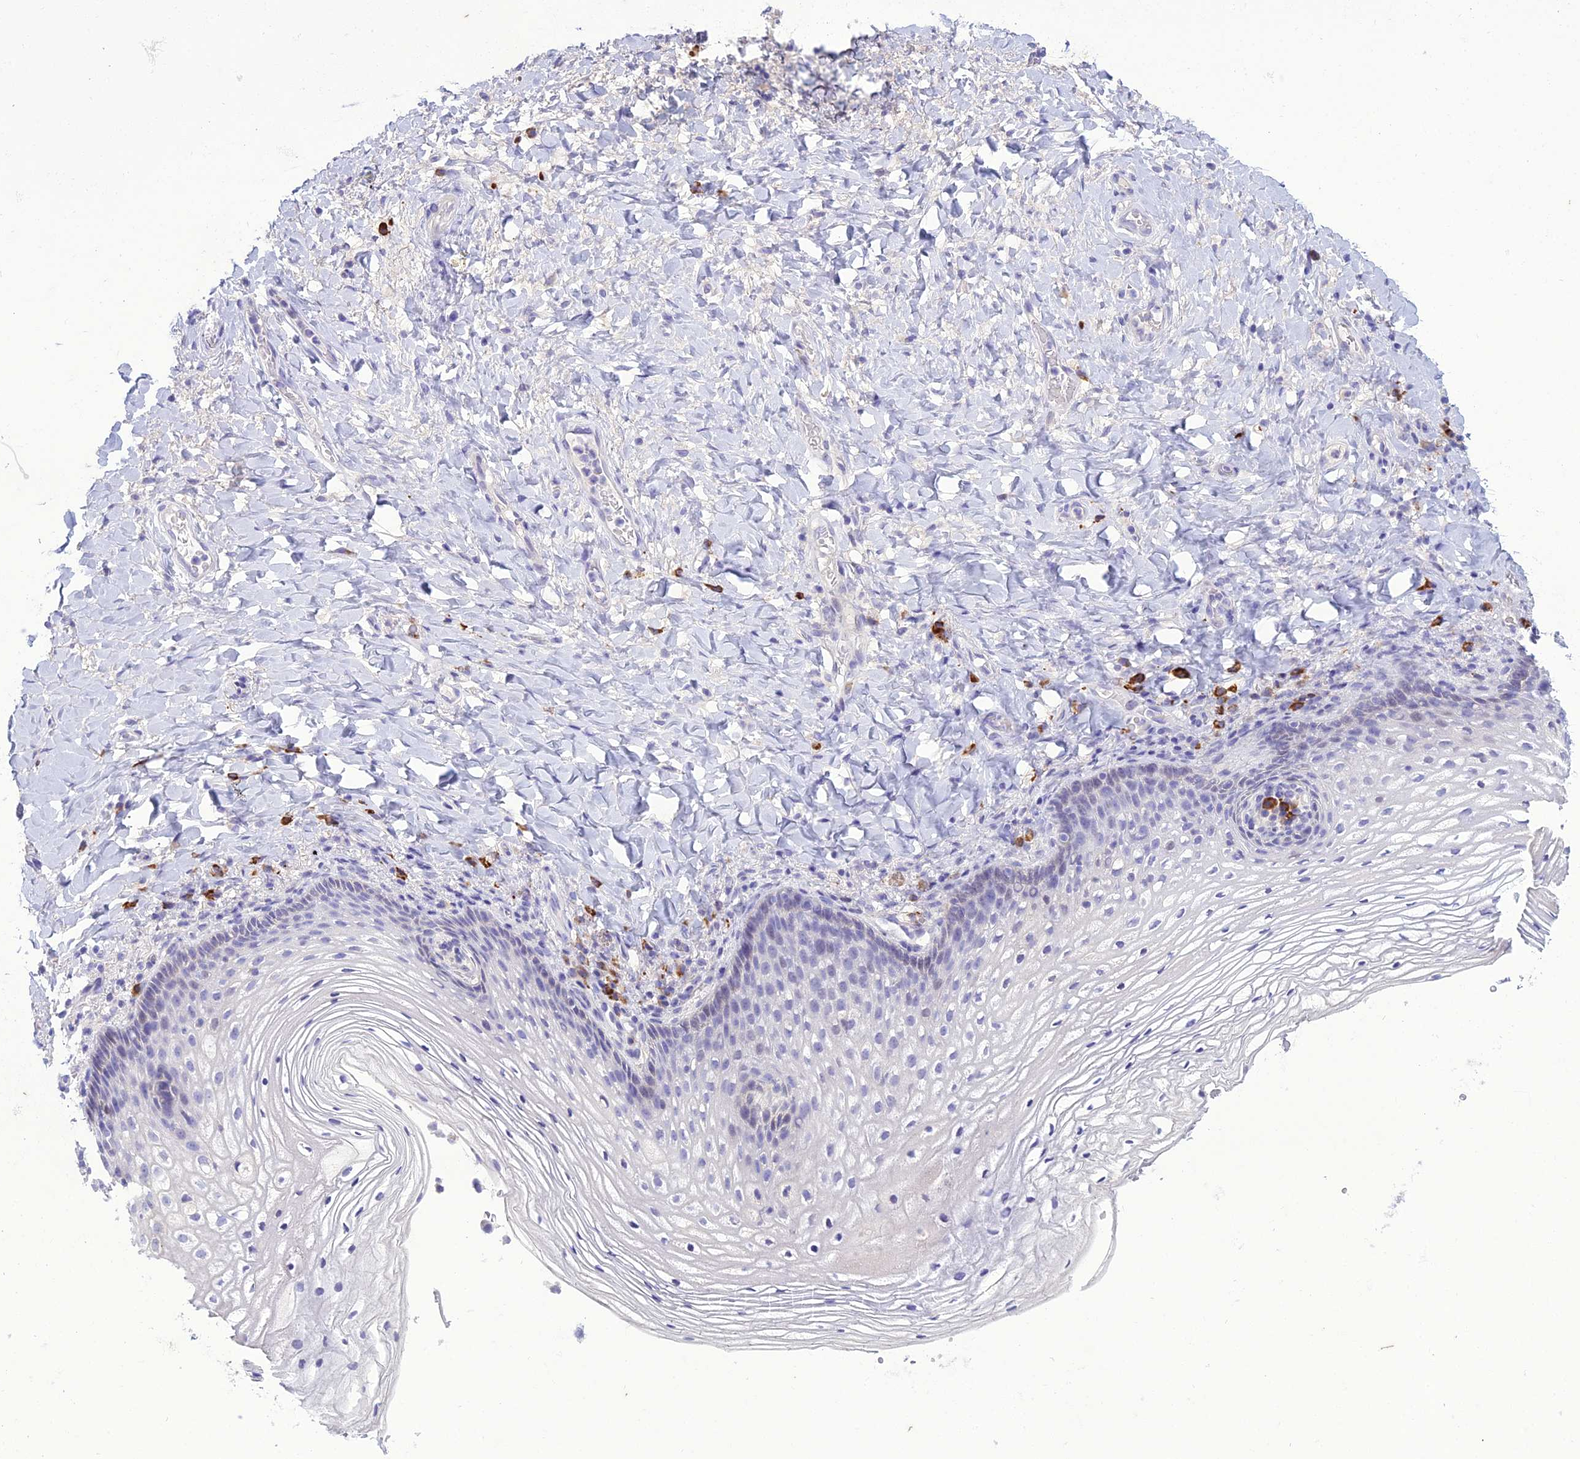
{"staining": {"intensity": "negative", "quantity": "none", "location": "none"}, "tissue": "vagina", "cell_type": "Squamous epithelial cells", "image_type": "normal", "snomed": [{"axis": "morphology", "description": "Normal tissue, NOS"}, {"axis": "topography", "description": "Vagina"}], "caption": "The histopathology image shows no staining of squamous epithelial cells in benign vagina. The staining was performed using DAB (3,3'-diaminobenzidine) to visualize the protein expression in brown, while the nuclei were stained in blue with hematoxylin (Magnification: 20x).", "gene": "CRB2", "patient": {"sex": "female", "age": 60}}